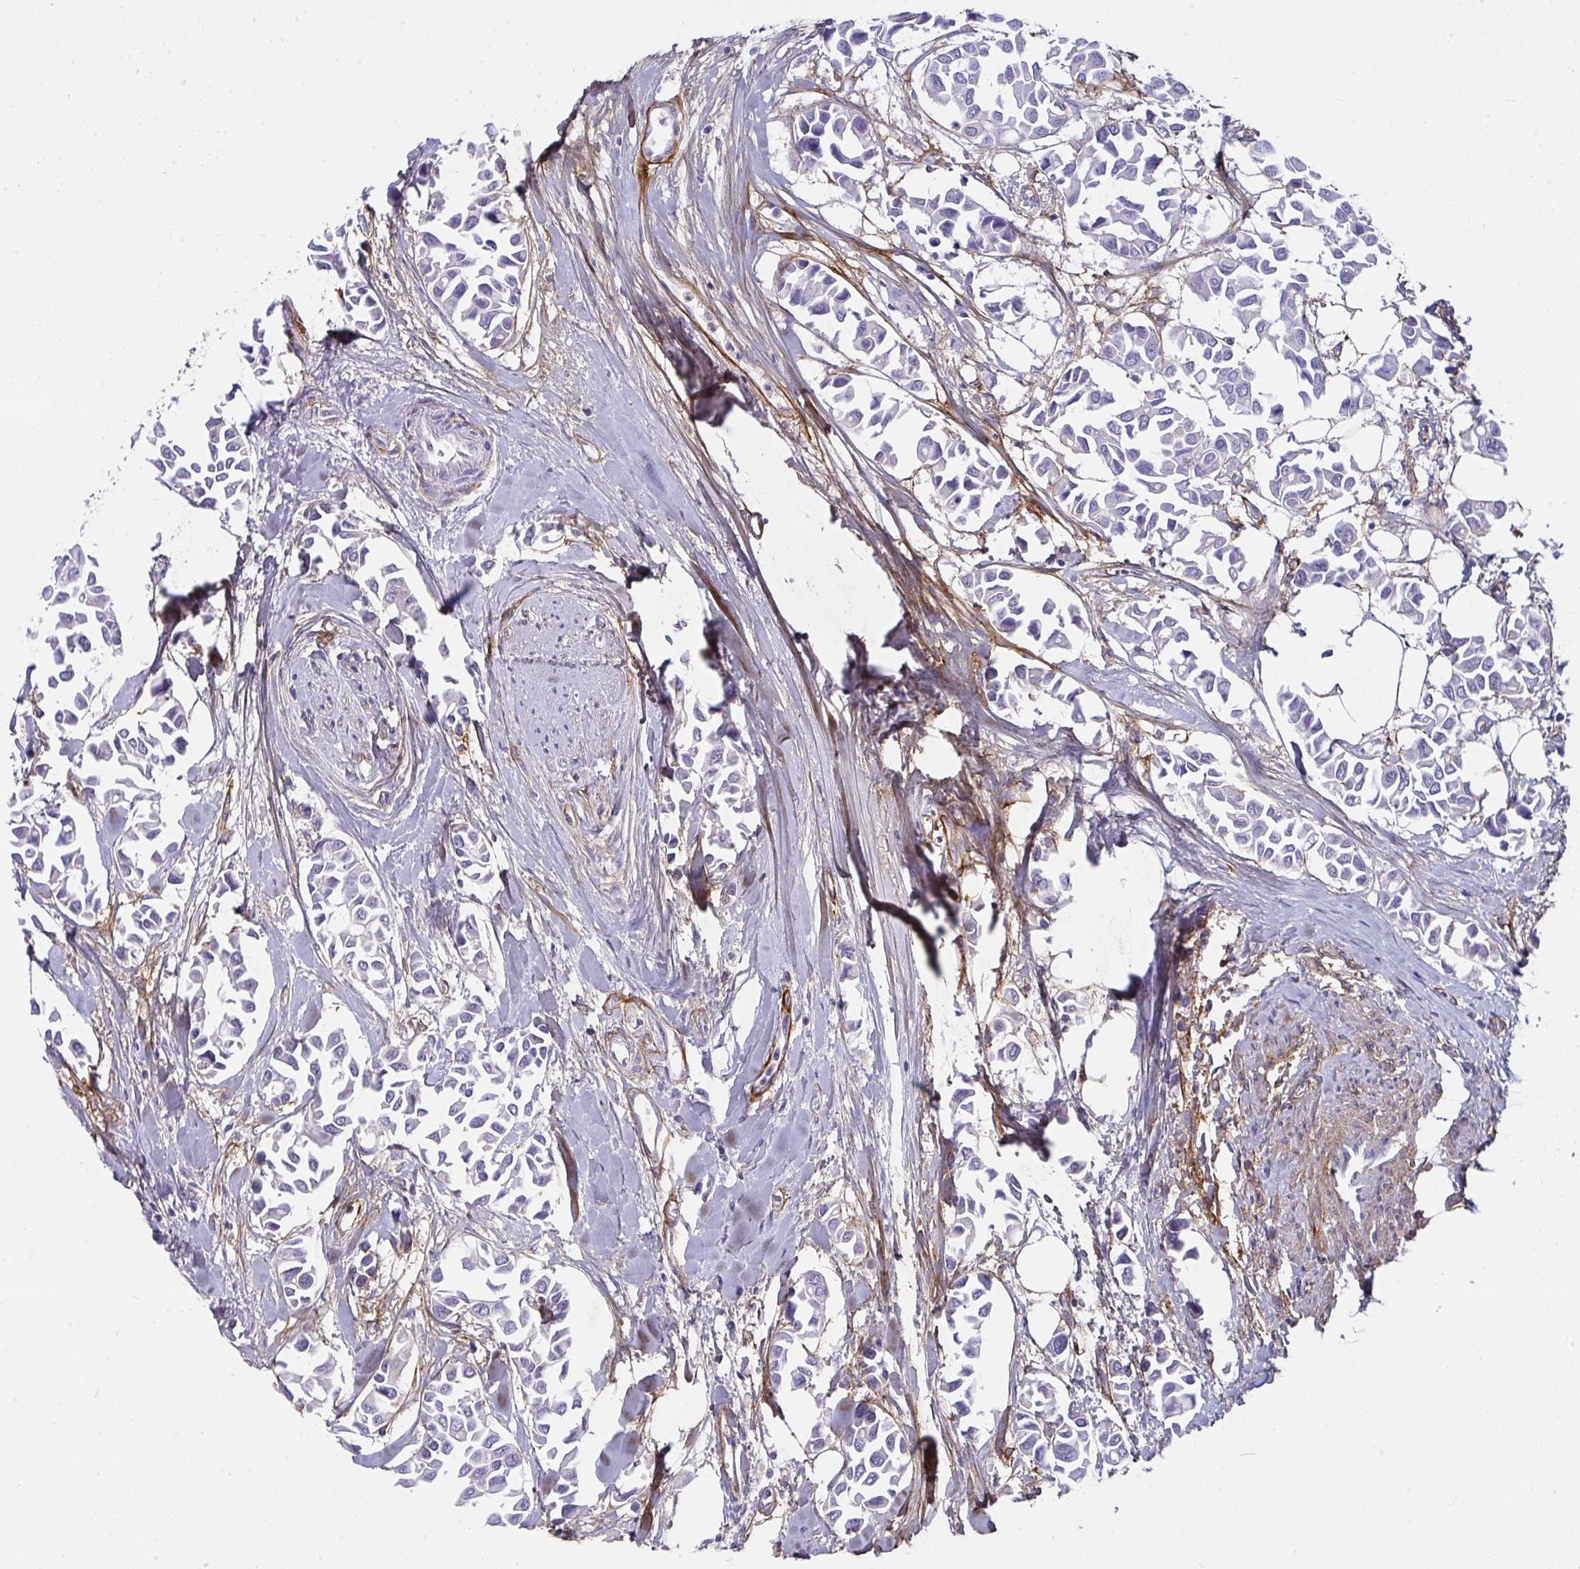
{"staining": {"intensity": "negative", "quantity": "none", "location": "none"}, "tissue": "breast cancer", "cell_type": "Tumor cells", "image_type": "cancer", "snomed": [{"axis": "morphology", "description": "Duct carcinoma"}, {"axis": "topography", "description": "Breast"}], "caption": "Image shows no protein expression in tumor cells of breast intraductal carcinoma tissue.", "gene": "LHFPL6", "patient": {"sex": "female", "age": 54}}